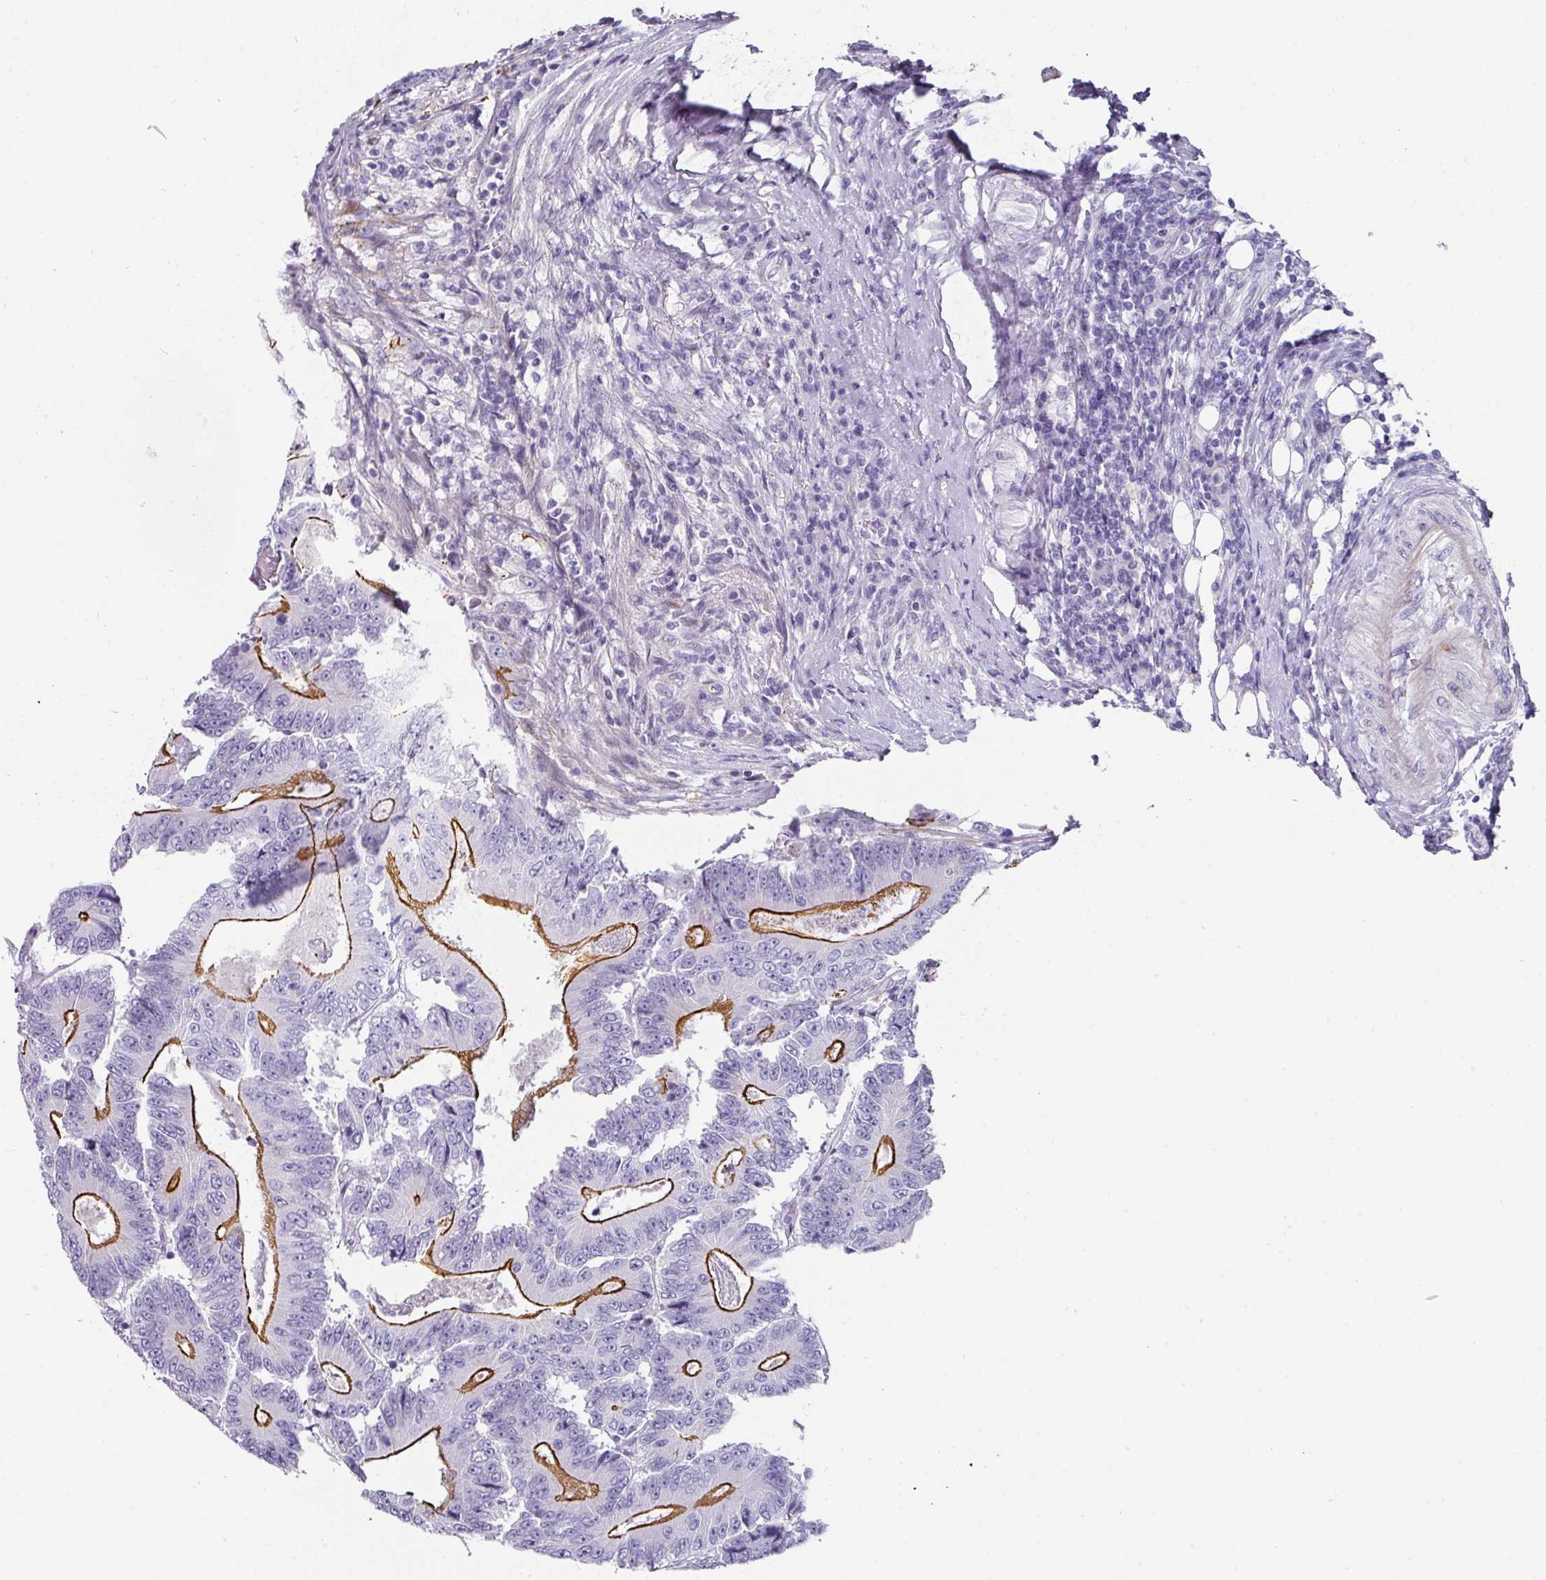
{"staining": {"intensity": "strong", "quantity": "25%-75%", "location": "cytoplasmic/membranous"}, "tissue": "colorectal cancer", "cell_type": "Tumor cells", "image_type": "cancer", "snomed": [{"axis": "morphology", "description": "Adenocarcinoma, NOS"}, {"axis": "topography", "description": "Colon"}], "caption": "Colorectal cancer (adenocarcinoma) stained for a protein (brown) exhibits strong cytoplasmic/membranous positive positivity in about 25%-75% of tumor cells.", "gene": "ANKRD29", "patient": {"sex": "male", "age": 83}}